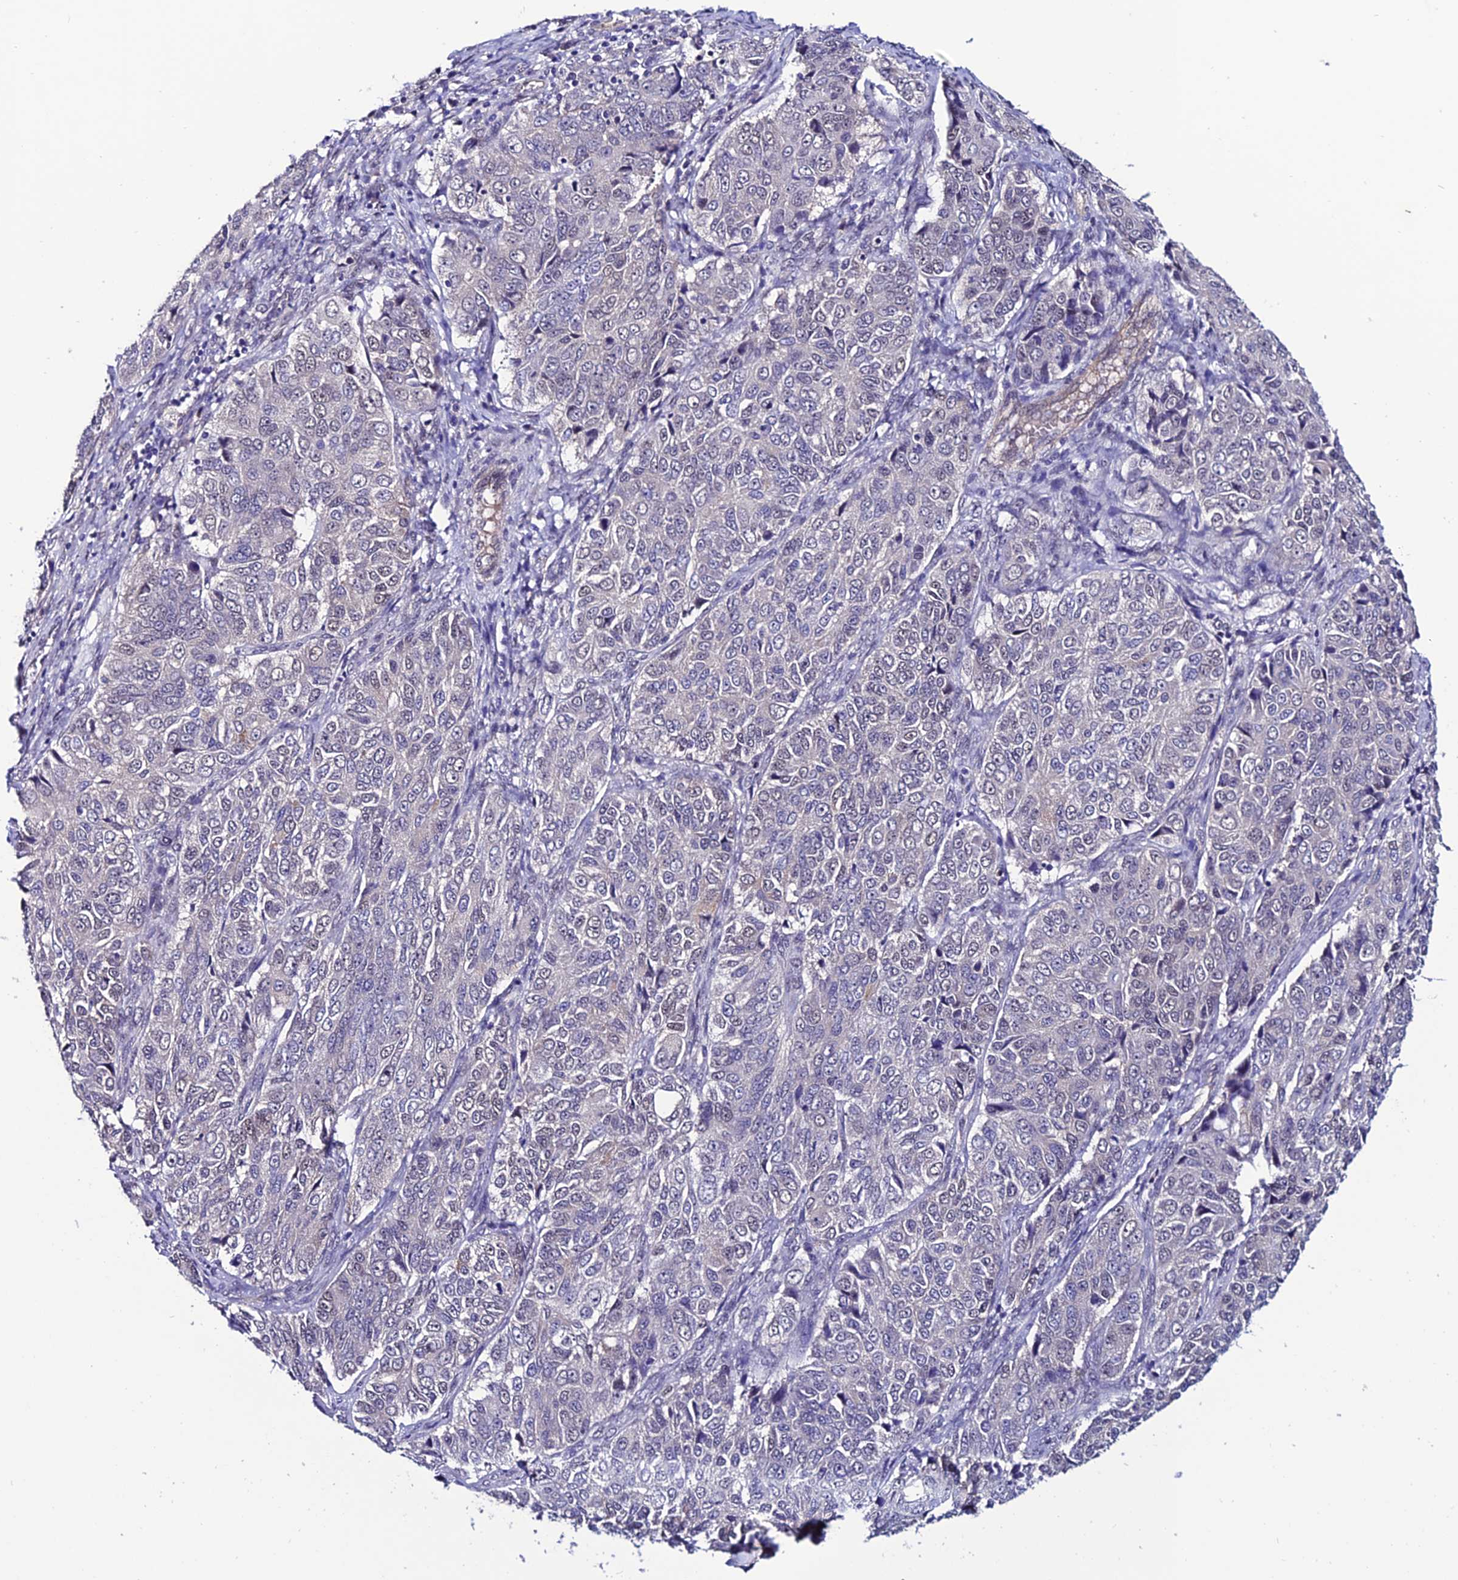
{"staining": {"intensity": "negative", "quantity": "none", "location": "none"}, "tissue": "ovarian cancer", "cell_type": "Tumor cells", "image_type": "cancer", "snomed": [{"axis": "morphology", "description": "Carcinoma, endometroid"}, {"axis": "topography", "description": "Ovary"}], "caption": "Tumor cells show no significant expression in ovarian endometroid carcinoma.", "gene": "FZD8", "patient": {"sex": "female", "age": 51}}